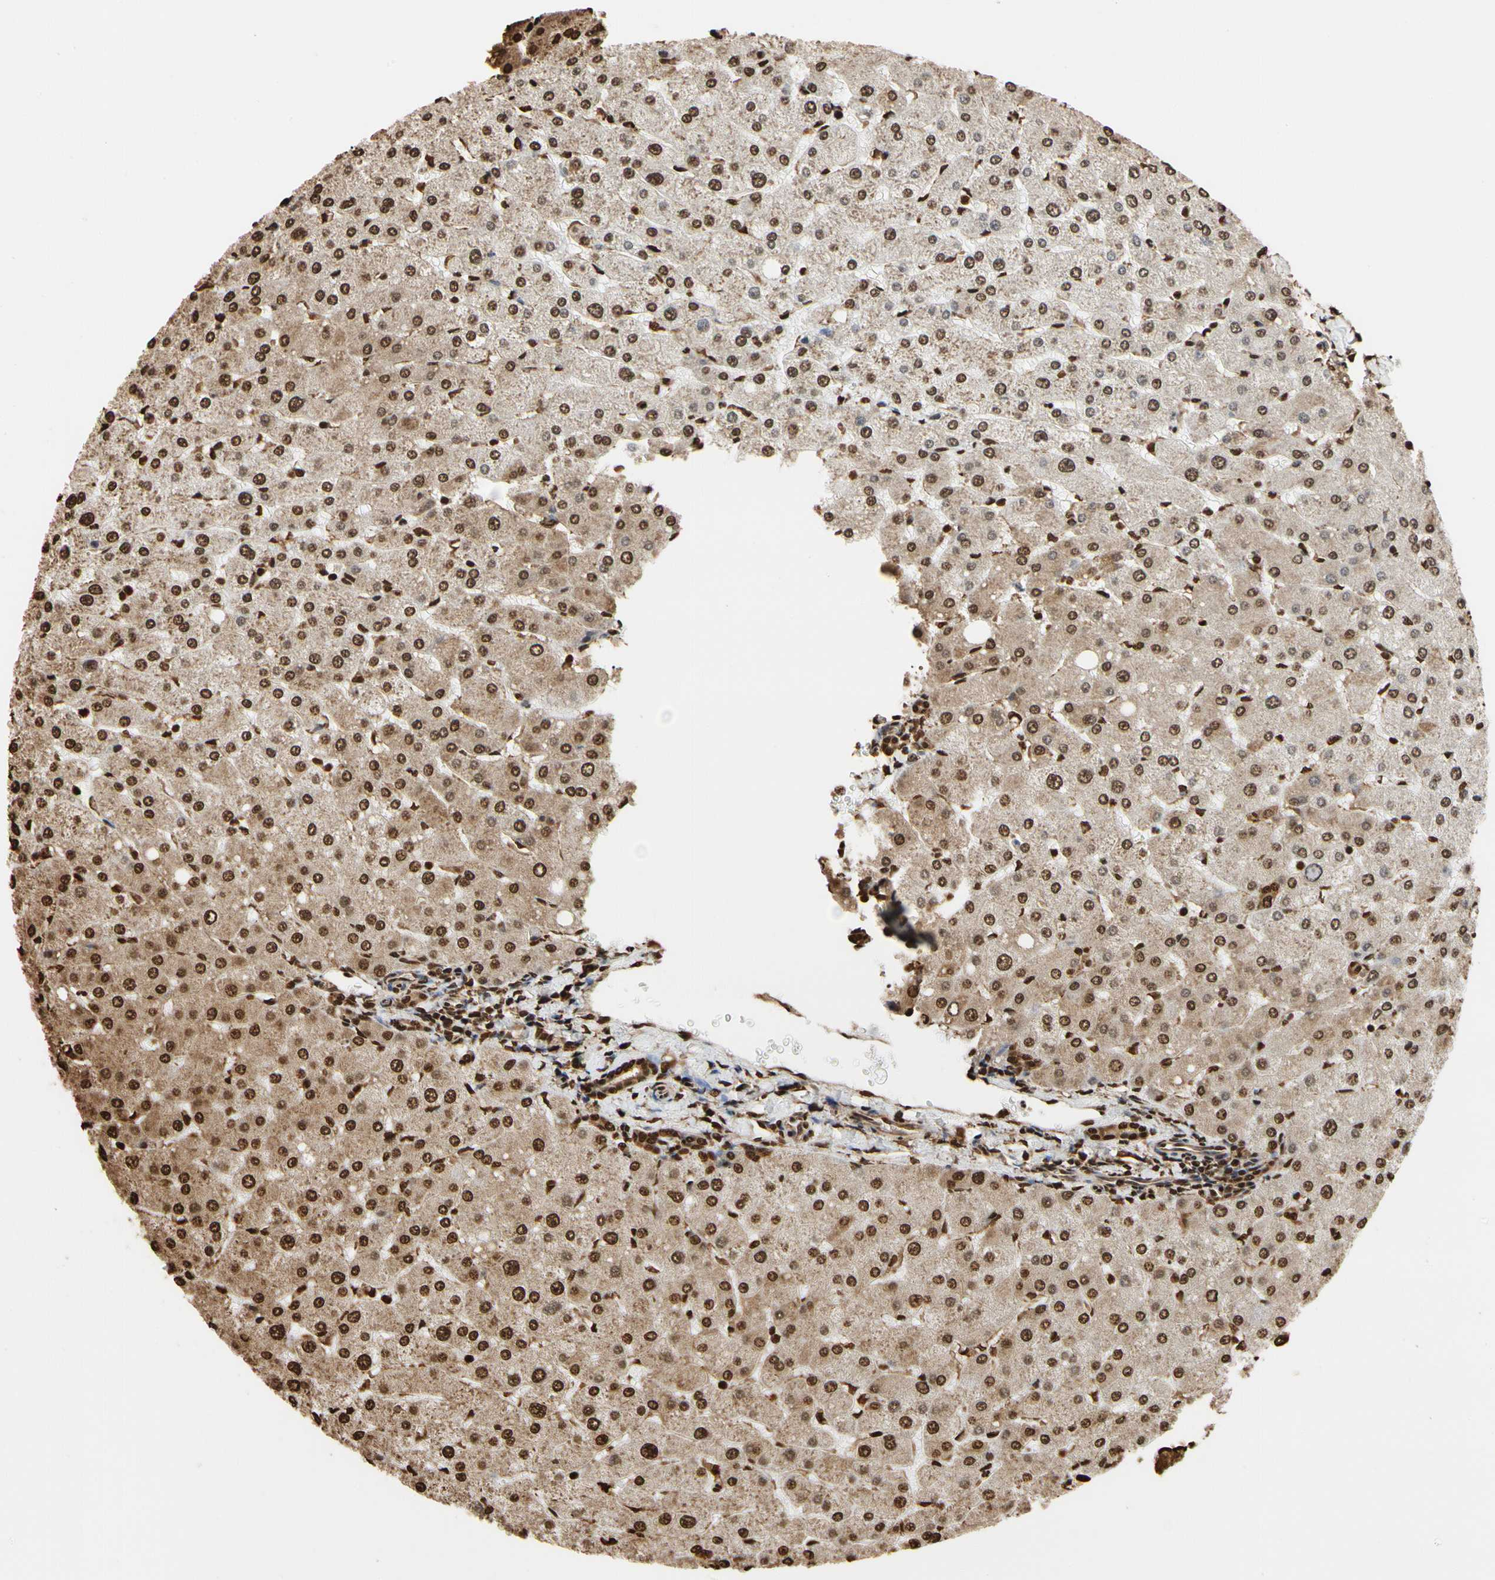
{"staining": {"intensity": "strong", "quantity": ">75%", "location": "cytoplasmic/membranous,nuclear"}, "tissue": "liver", "cell_type": "Cholangiocytes", "image_type": "normal", "snomed": [{"axis": "morphology", "description": "Normal tissue, NOS"}, {"axis": "topography", "description": "Liver"}], "caption": "Immunohistochemical staining of benign human liver exhibits >75% levels of strong cytoplasmic/membranous,nuclear protein staining in about >75% of cholangiocytes. (brown staining indicates protein expression, while blue staining denotes nuclei).", "gene": "HNRNPK", "patient": {"sex": "male", "age": 55}}